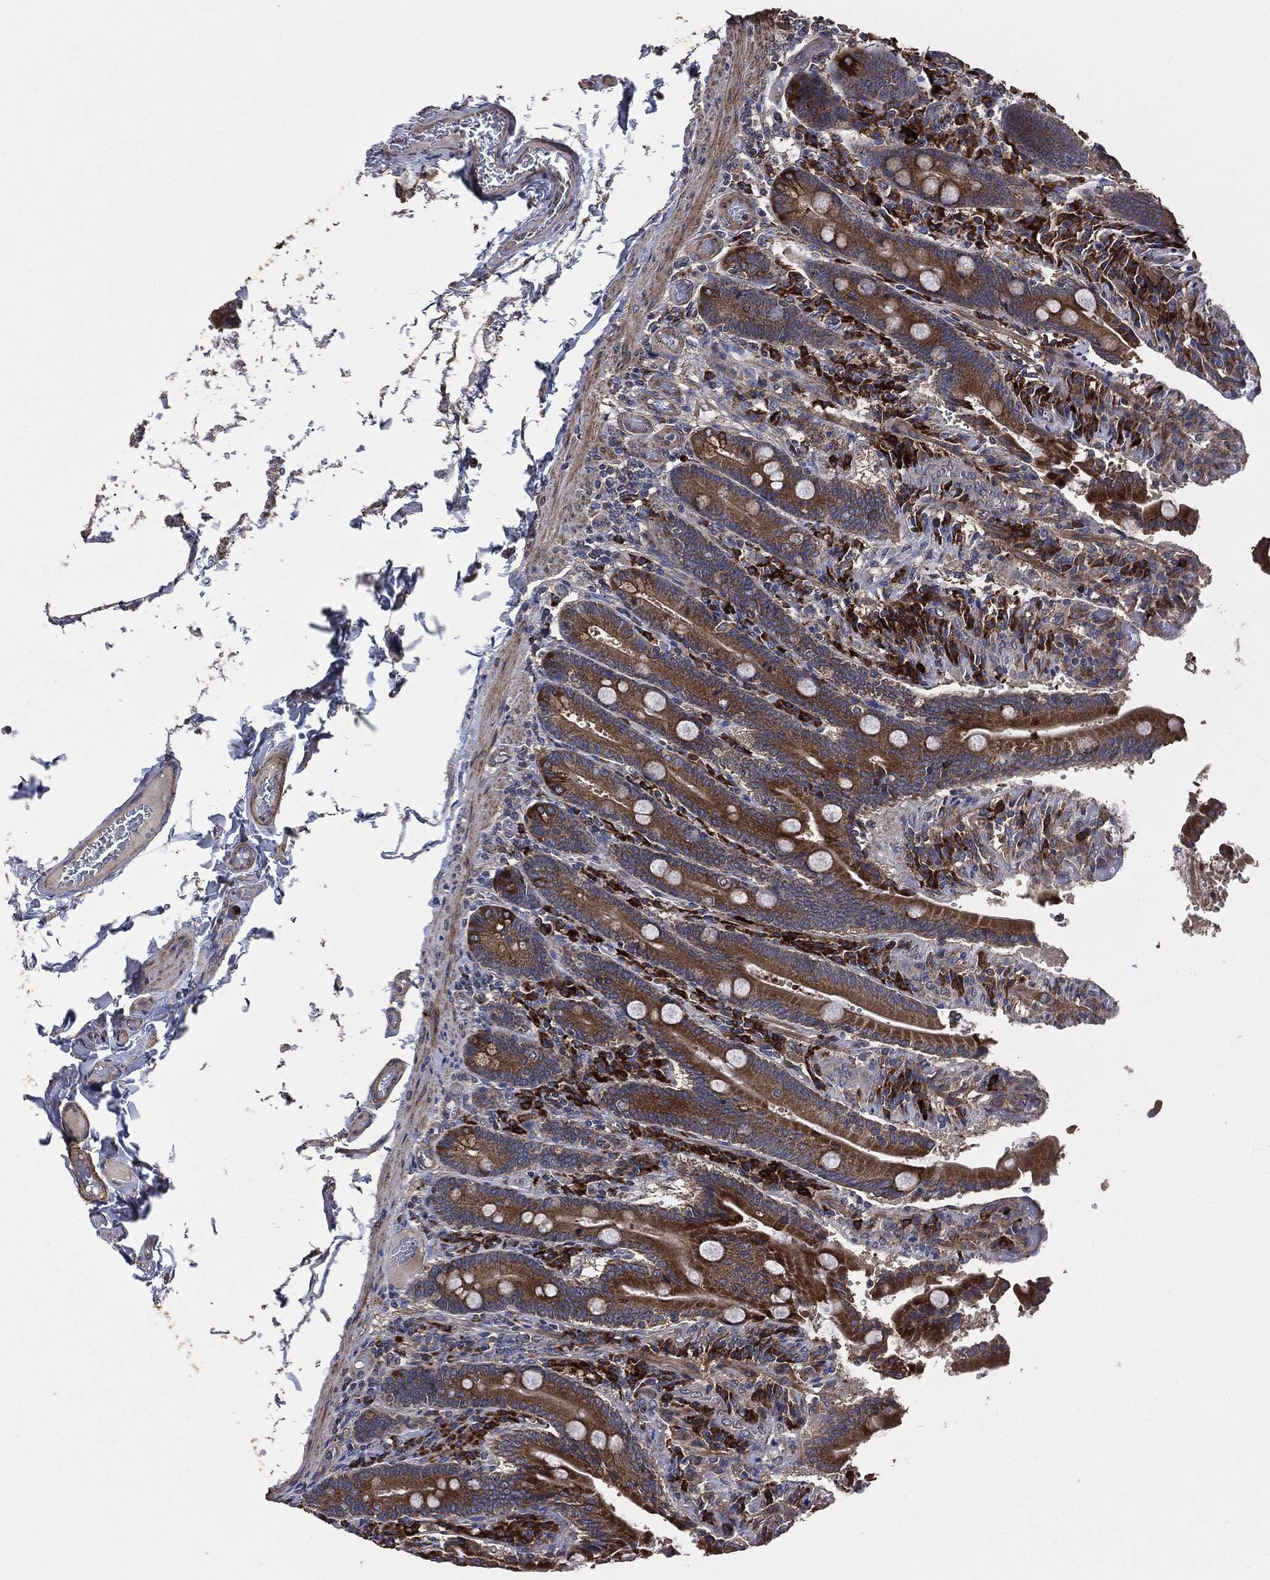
{"staining": {"intensity": "strong", "quantity": ">75%", "location": "cytoplasmic/membranous"}, "tissue": "duodenum", "cell_type": "Glandular cells", "image_type": "normal", "snomed": [{"axis": "morphology", "description": "Normal tissue, NOS"}, {"axis": "topography", "description": "Duodenum"}], "caption": "High-magnification brightfield microscopy of unremarkable duodenum stained with DAB (brown) and counterstained with hematoxylin (blue). glandular cells exhibit strong cytoplasmic/membranous expression is seen in approximately>75% of cells. (DAB (3,3'-diaminobenzidine) IHC, brown staining for protein, blue staining for nuclei).", "gene": "STK3", "patient": {"sex": "female", "age": 62}}